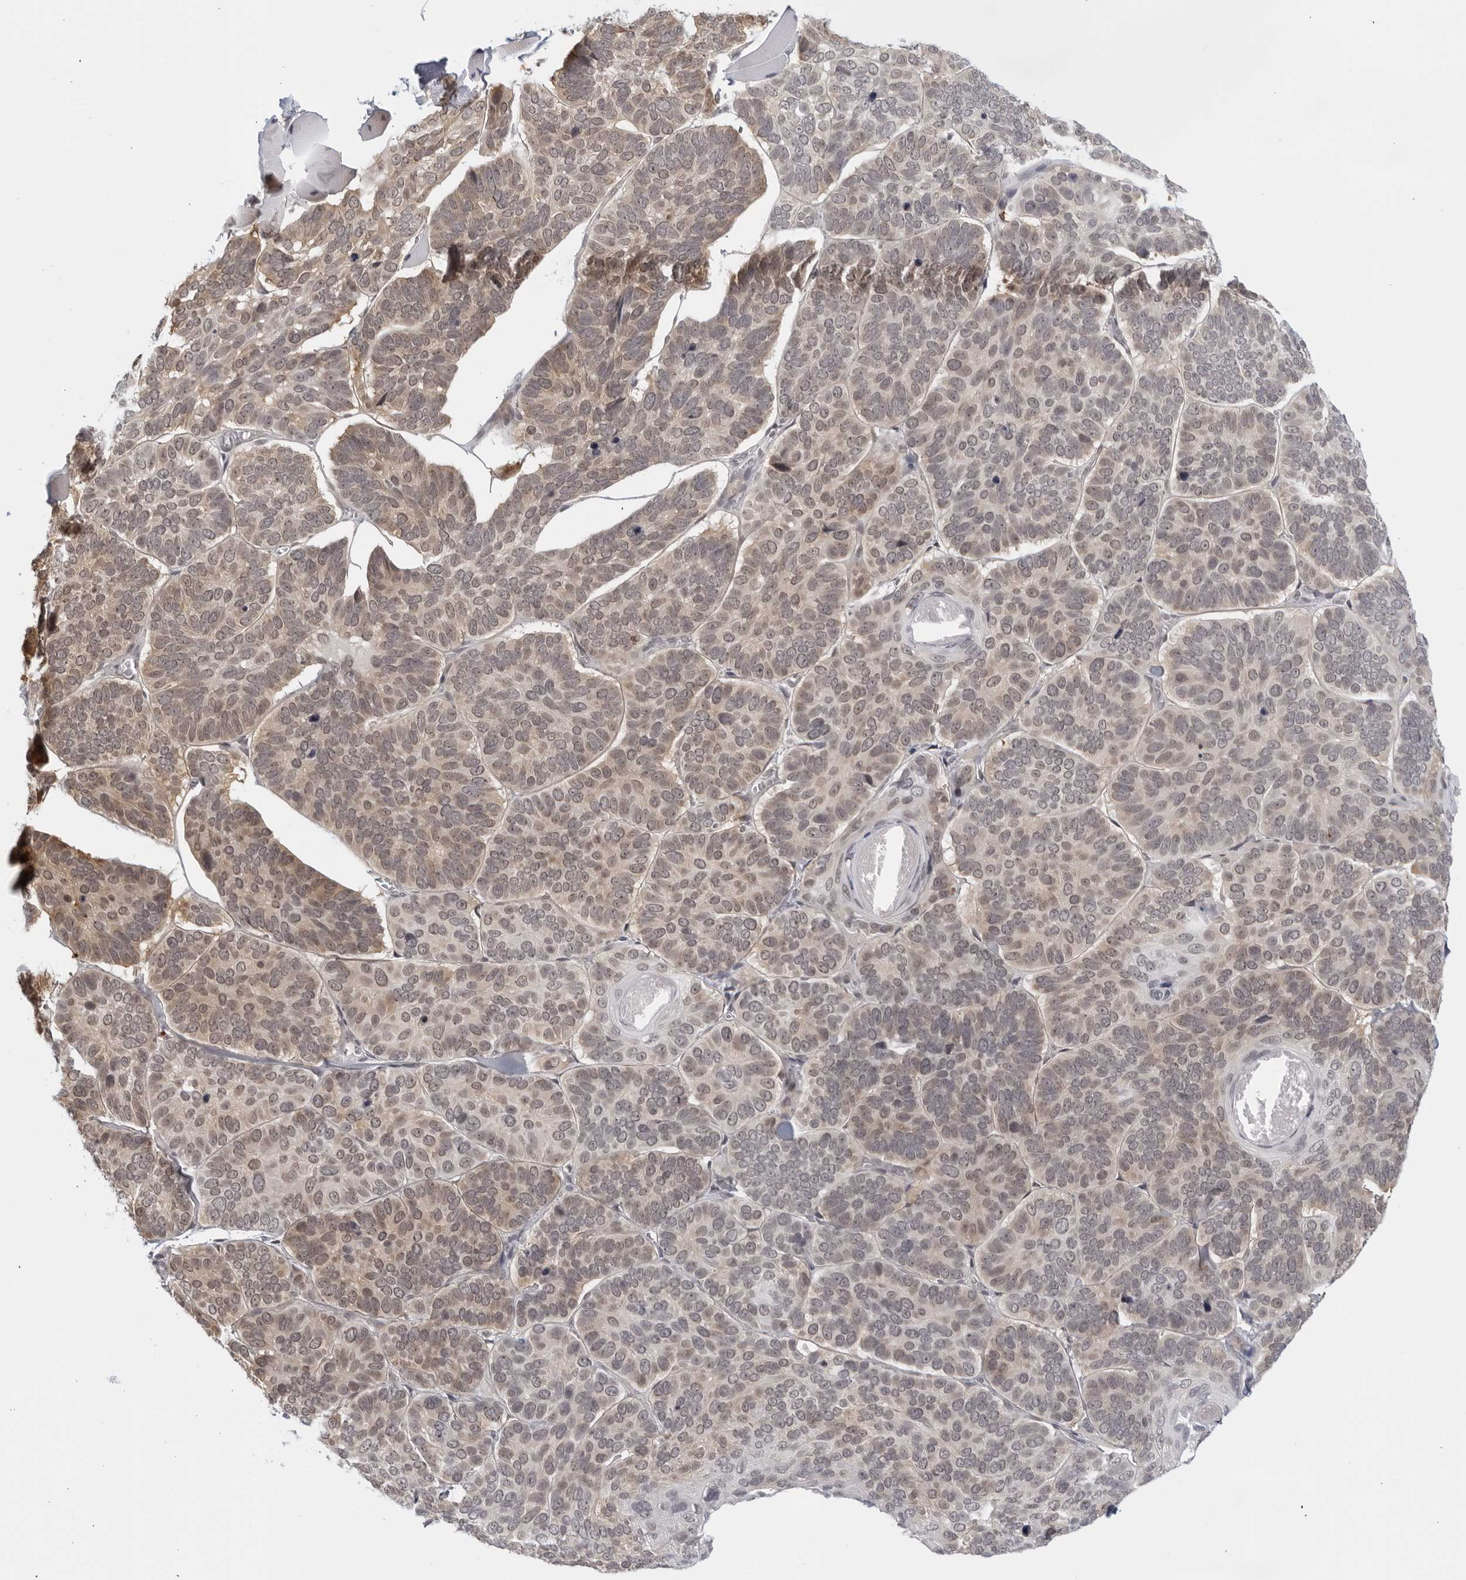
{"staining": {"intensity": "weak", "quantity": ">75%", "location": "cytoplasmic/membranous,nuclear"}, "tissue": "skin cancer", "cell_type": "Tumor cells", "image_type": "cancer", "snomed": [{"axis": "morphology", "description": "Basal cell carcinoma"}, {"axis": "topography", "description": "Skin"}], "caption": "There is low levels of weak cytoplasmic/membranous and nuclear staining in tumor cells of skin cancer (basal cell carcinoma), as demonstrated by immunohistochemical staining (brown color).", "gene": "RAB11FIP3", "patient": {"sex": "male", "age": 62}}